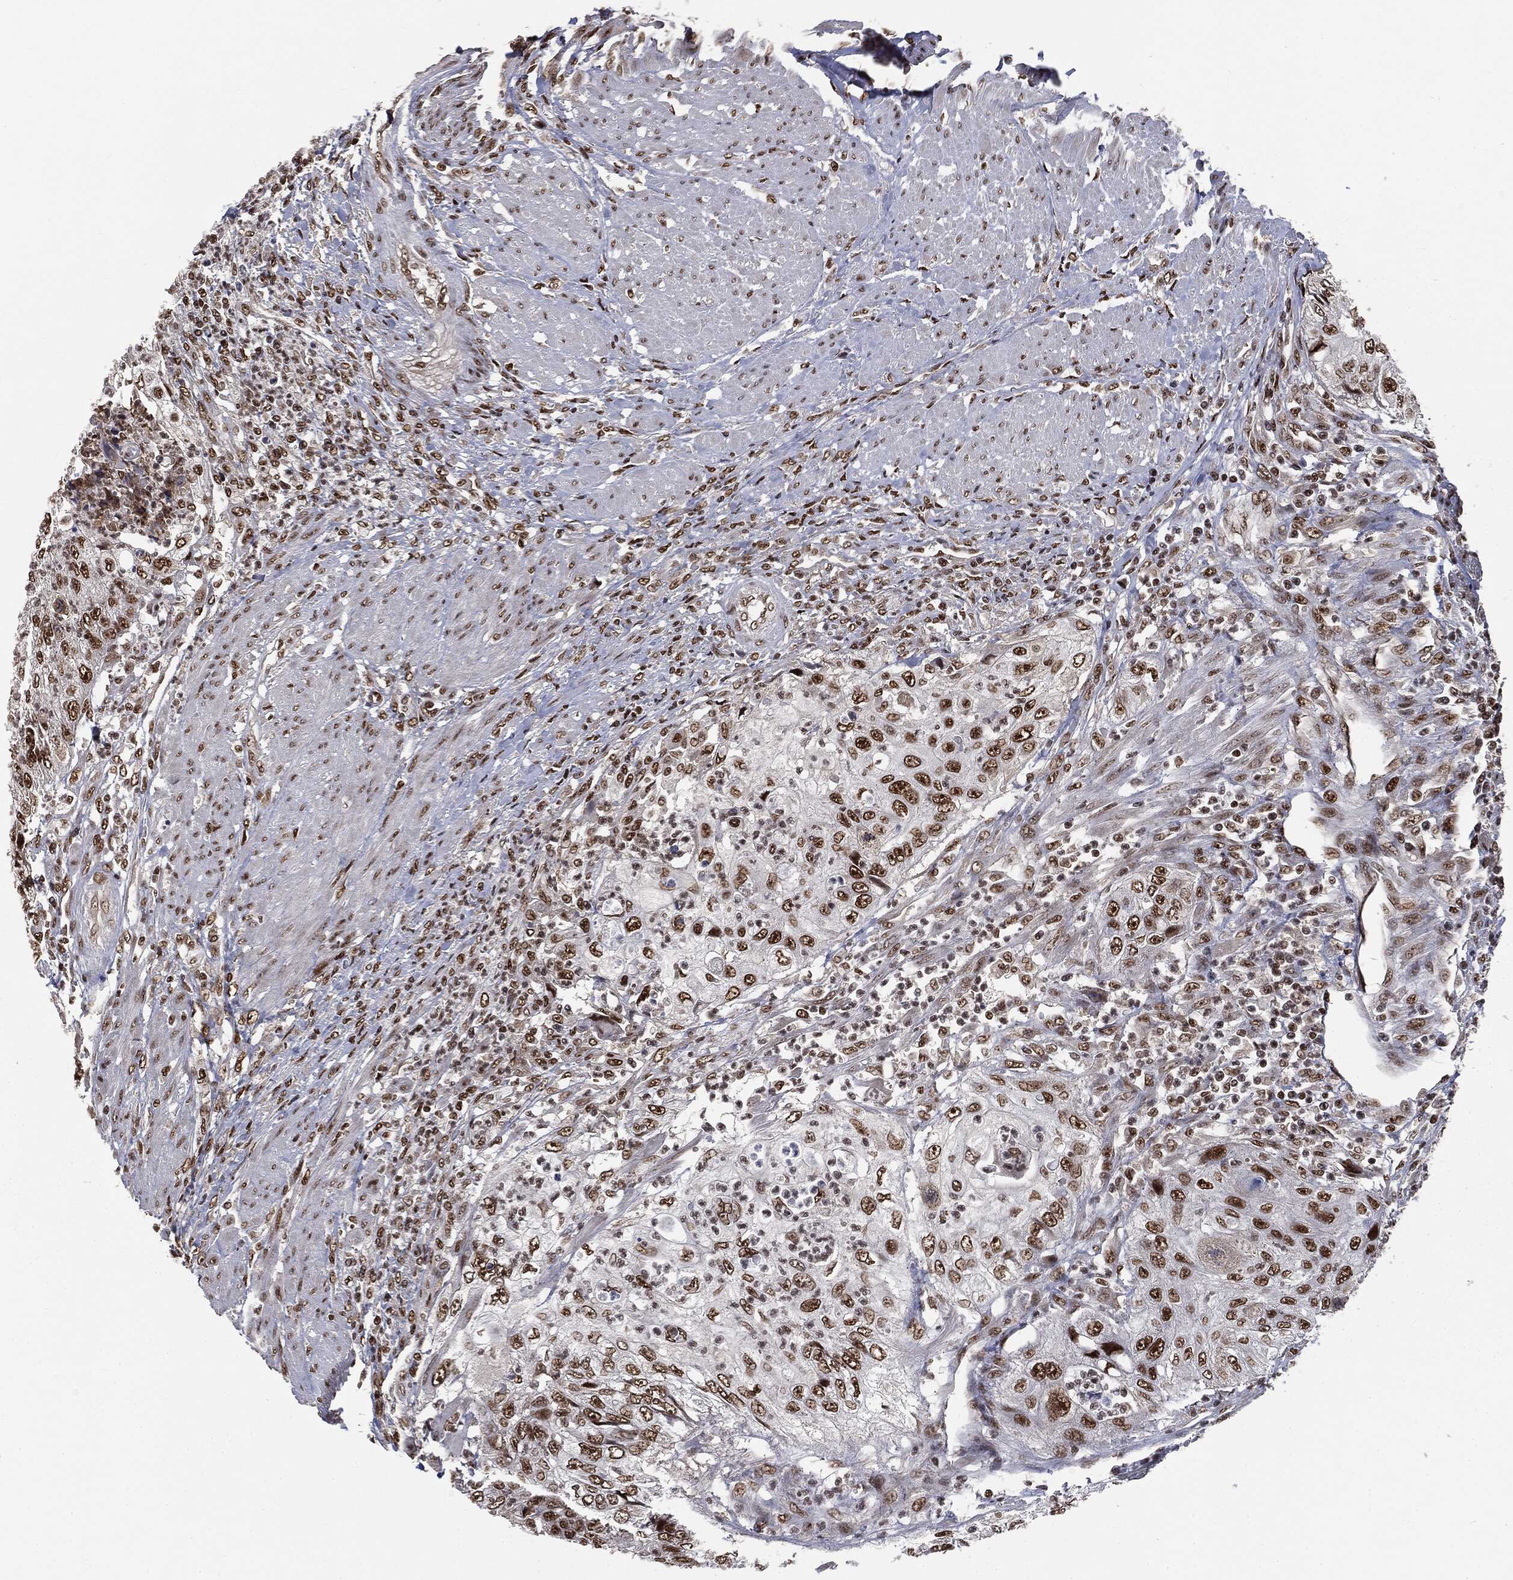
{"staining": {"intensity": "strong", "quantity": ">75%", "location": "nuclear"}, "tissue": "urothelial cancer", "cell_type": "Tumor cells", "image_type": "cancer", "snomed": [{"axis": "morphology", "description": "Urothelial carcinoma, High grade"}, {"axis": "topography", "description": "Urinary bladder"}], "caption": "The histopathology image displays immunohistochemical staining of high-grade urothelial carcinoma. There is strong nuclear expression is seen in approximately >75% of tumor cells. (Brightfield microscopy of DAB IHC at high magnification).", "gene": "DPH2", "patient": {"sex": "female", "age": 60}}